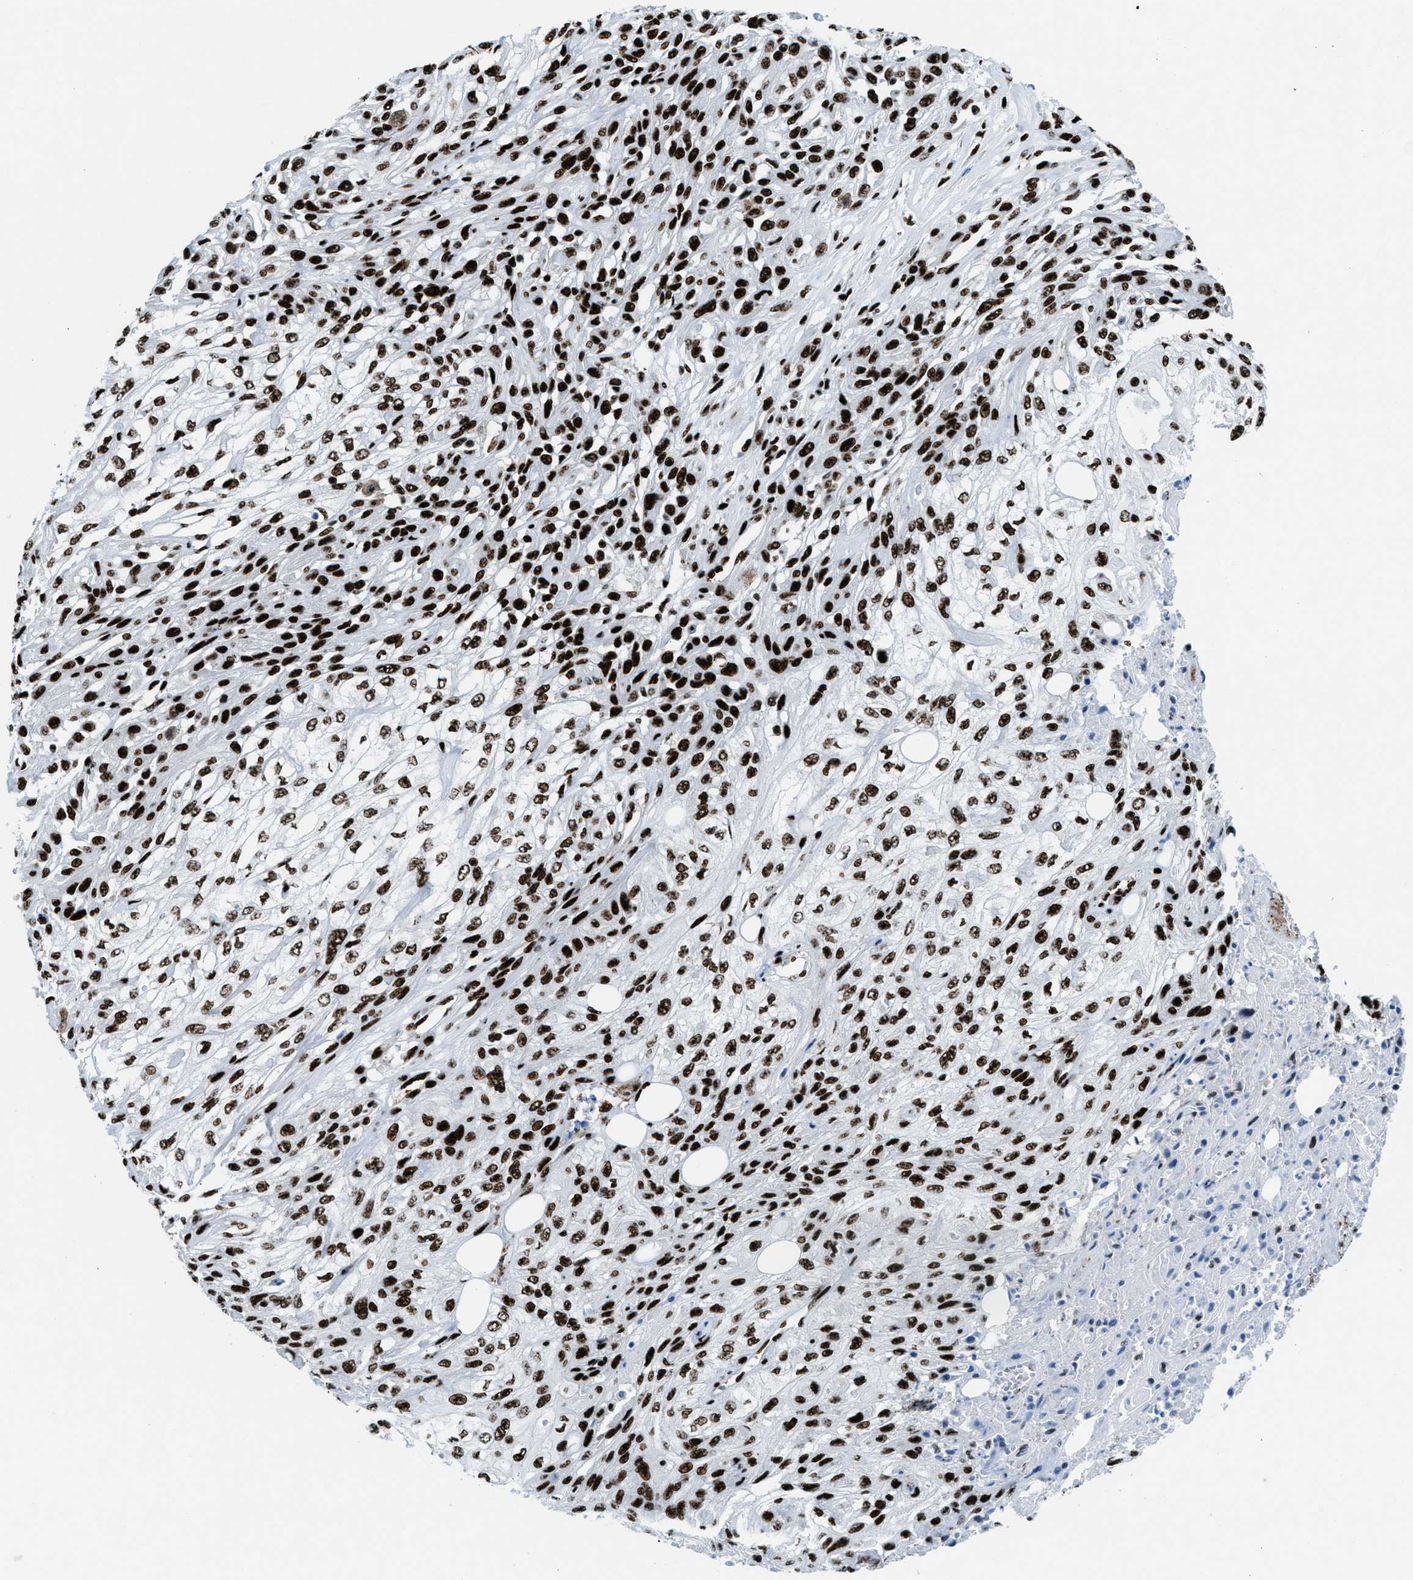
{"staining": {"intensity": "strong", "quantity": ">75%", "location": "nuclear"}, "tissue": "skin cancer", "cell_type": "Tumor cells", "image_type": "cancer", "snomed": [{"axis": "morphology", "description": "Squamous cell carcinoma, NOS"}, {"axis": "morphology", "description": "Squamous cell carcinoma, metastatic, NOS"}, {"axis": "topography", "description": "Skin"}, {"axis": "topography", "description": "Lymph node"}], "caption": "Strong nuclear positivity for a protein is identified in approximately >75% of tumor cells of skin cancer (squamous cell carcinoma) using immunohistochemistry.", "gene": "NONO", "patient": {"sex": "male", "age": 75}}